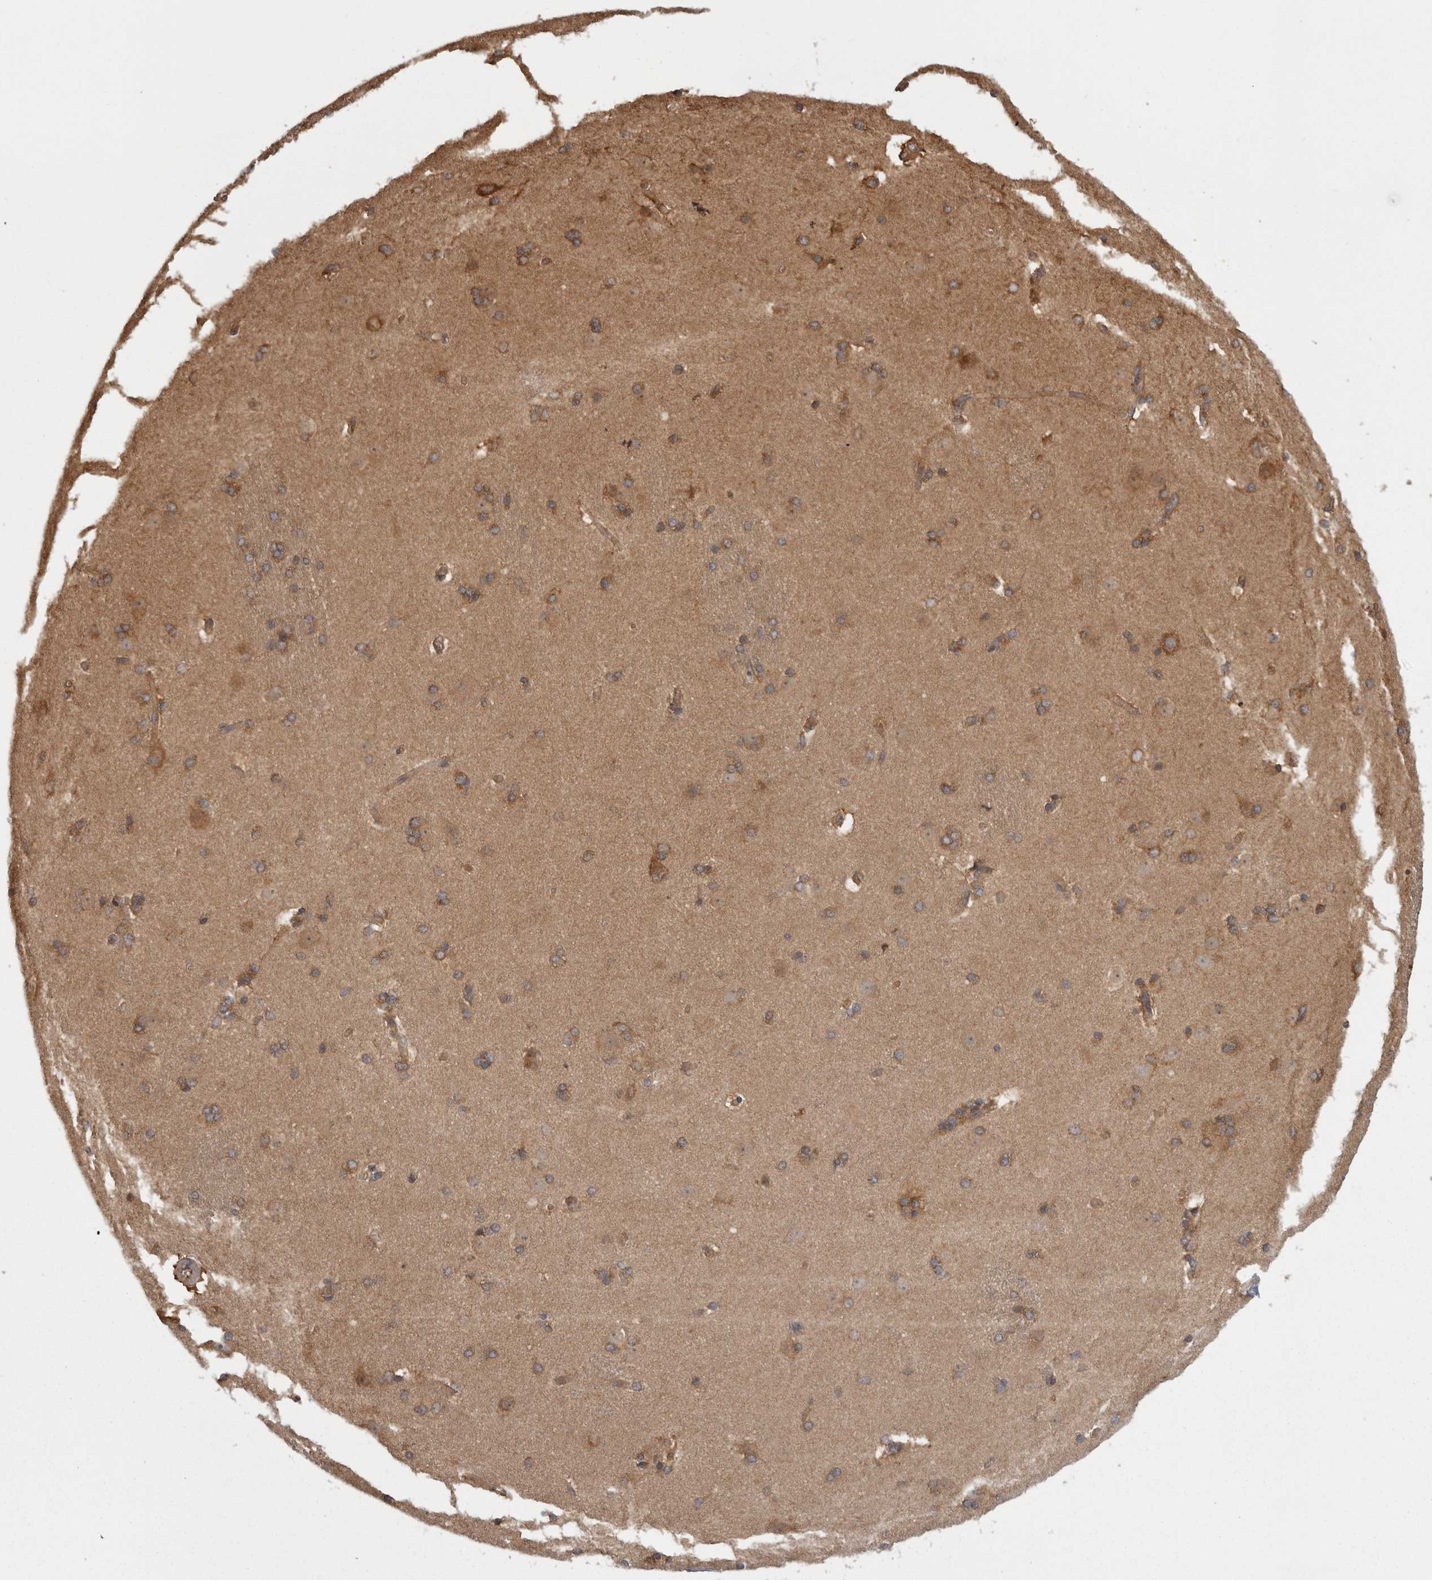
{"staining": {"intensity": "moderate", "quantity": ">75%", "location": "cytoplasmic/membranous"}, "tissue": "caudate", "cell_type": "Glial cells", "image_type": "normal", "snomed": [{"axis": "morphology", "description": "Normal tissue, NOS"}, {"axis": "topography", "description": "Lateral ventricle wall"}], "caption": "A medium amount of moderate cytoplasmic/membranous staining is present in about >75% of glial cells in unremarkable caudate. (DAB (3,3'-diaminobenzidine) IHC with brightfield microscopy, high magnification).", "gene": "SMCR8", "patient": {"sex": "female", "age": 19}}